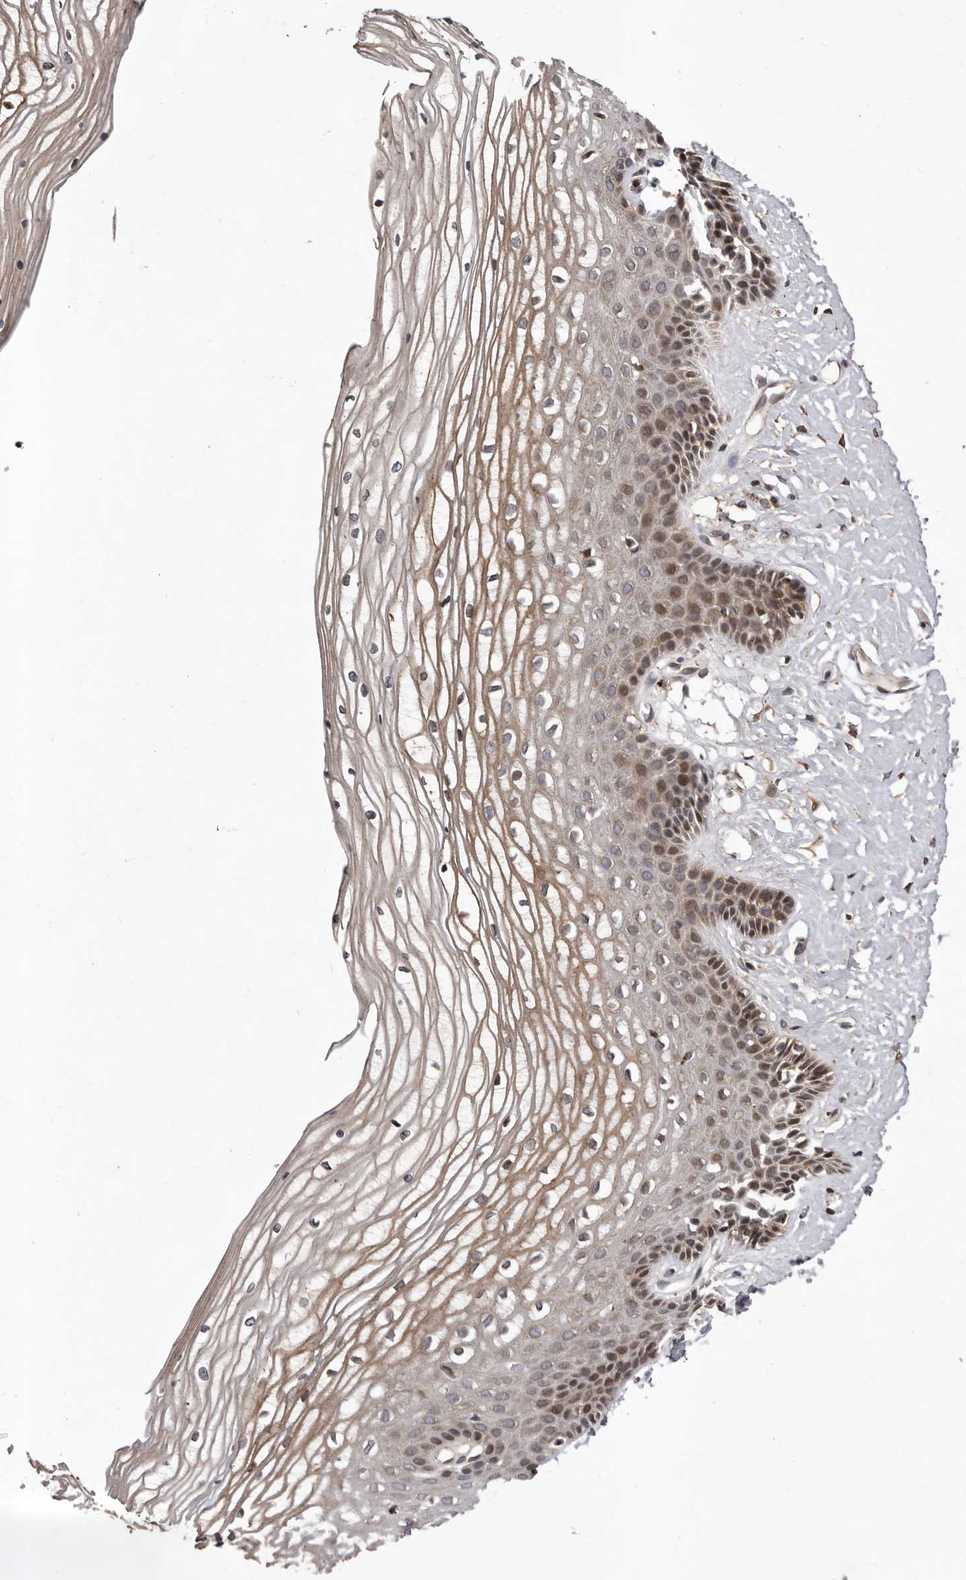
{"staining": {"intensity": "moderate", "quantity": ">75%", "location": "cytoplasmic/membranous,nuclear"}, "tissue": "vagina", "cell_type": "Squamous epithelial cells", "image_type": "normal", "snomed": [{"axis": "morphology", "description": "Normal tissue, NOS"}, {"axis": "topography", "description": "Vagina"}, {"axis": "topography", "description": "Cervix"}], "caption": "Vagina stained with IHC exhibits moderate cytoplasmic/membranous,nuclear staining in about >75% of squamous epithelial cells. Using DAB (brown) and hematoxylin (blue) stains, captured at high magnification using brightfield microscopy.", "gene": "GADD45B", "patient": {"sex": "female", "age": 40}}